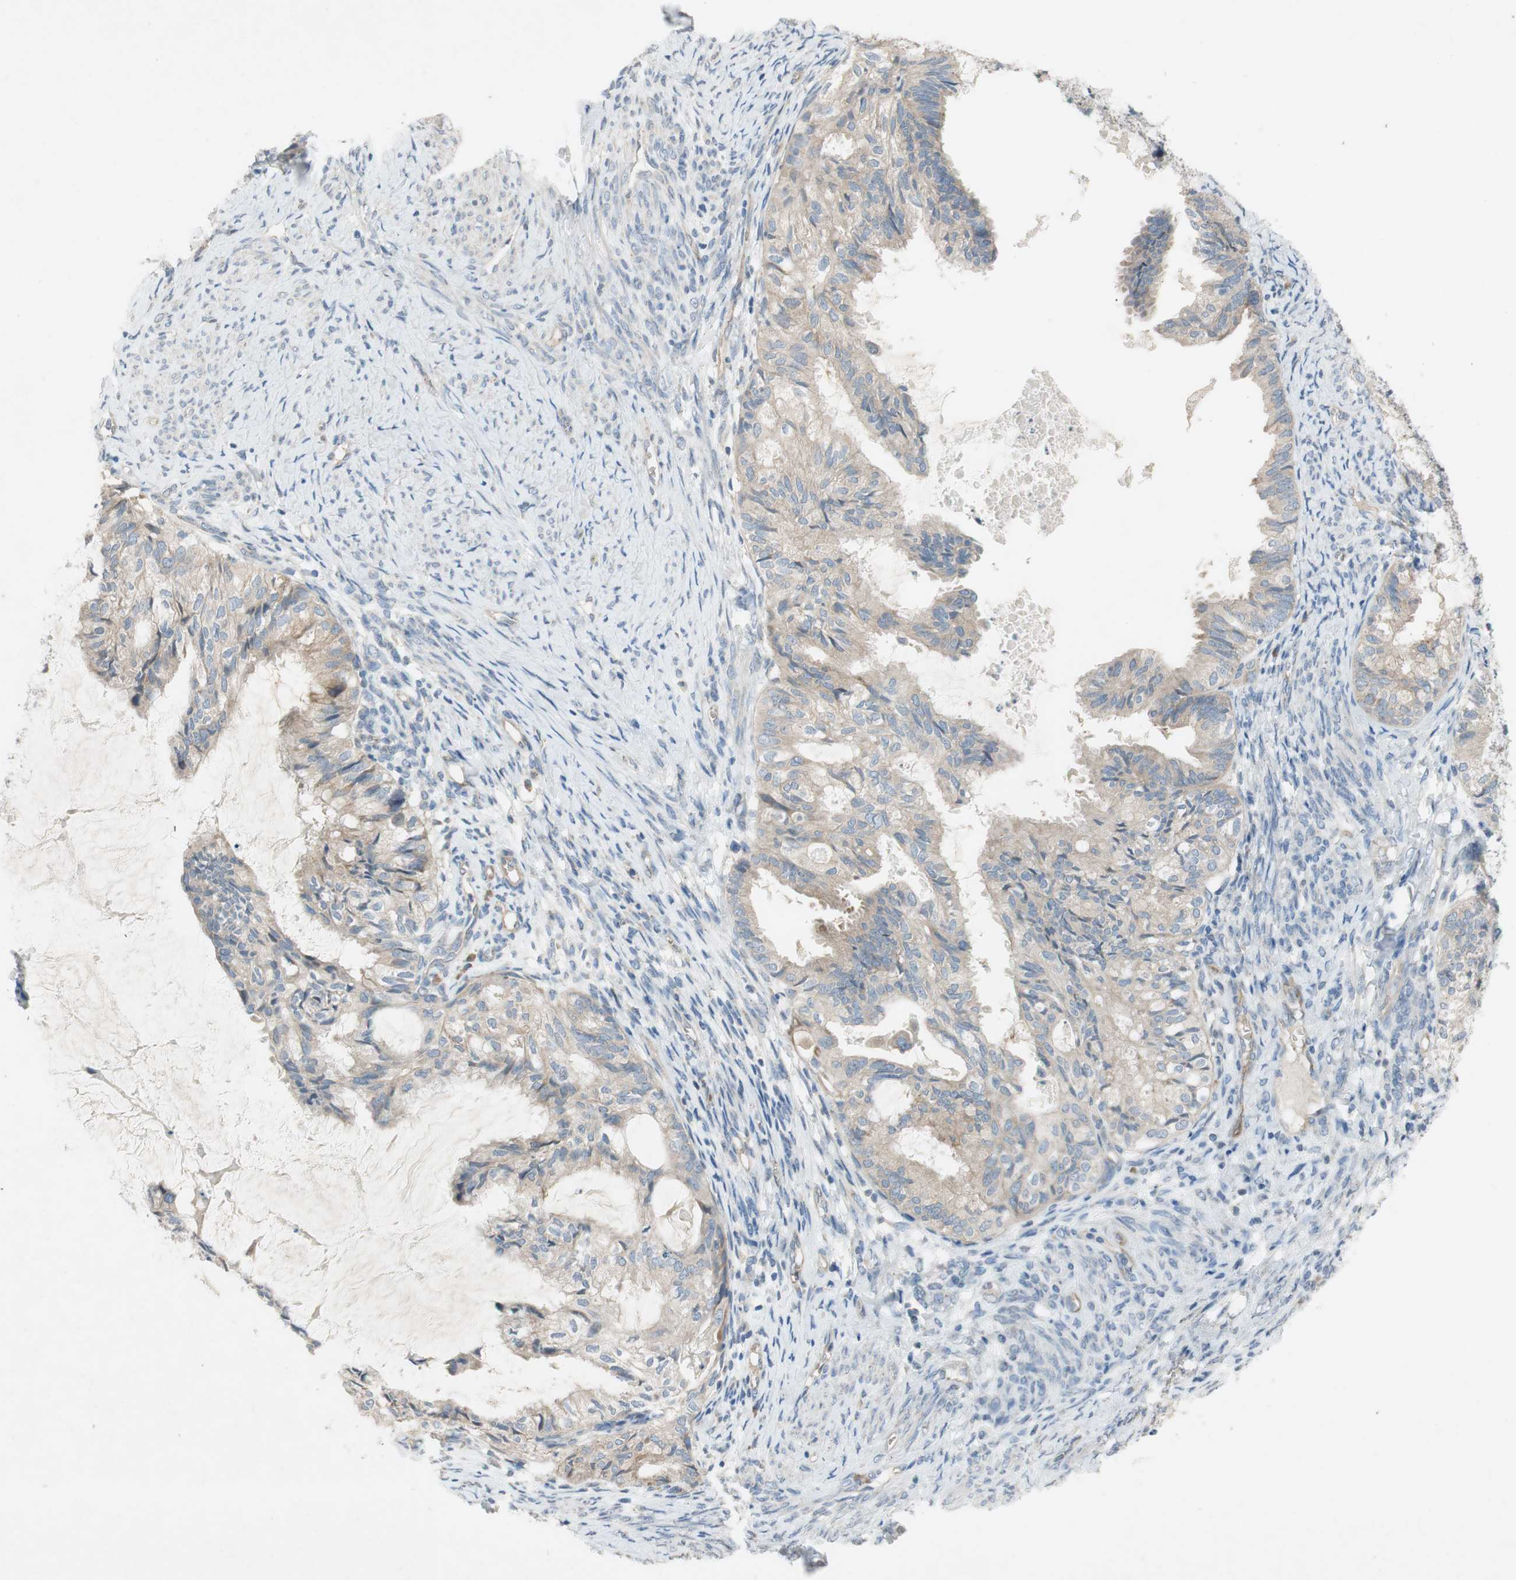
{"staining": {"intensity": "weak", "quantity": ">75%", "location": "cytoplasmic/membranous"}, "tissue": "cervical cancer", "cell_type": "Tumor cells", "image_type": "cancer", "snomed": [{"axis": "morphology", "description": "Normal tissue, NOS"}, {"axis": "morphology", "description": "Adenocarcinoma, NOS"}, {"axis": "topography", "description": "Cervix"}, {"axis": "topography", "description": "Endometrium"}], "caption": "Protein expression analysis of cervical cancer (adenocarcinoma) shows weak cytoplasmic/membranous expression in about >75% of tumor cells.", "gene": "ADD2", "patient": {"sex": "female", "age": 86}}